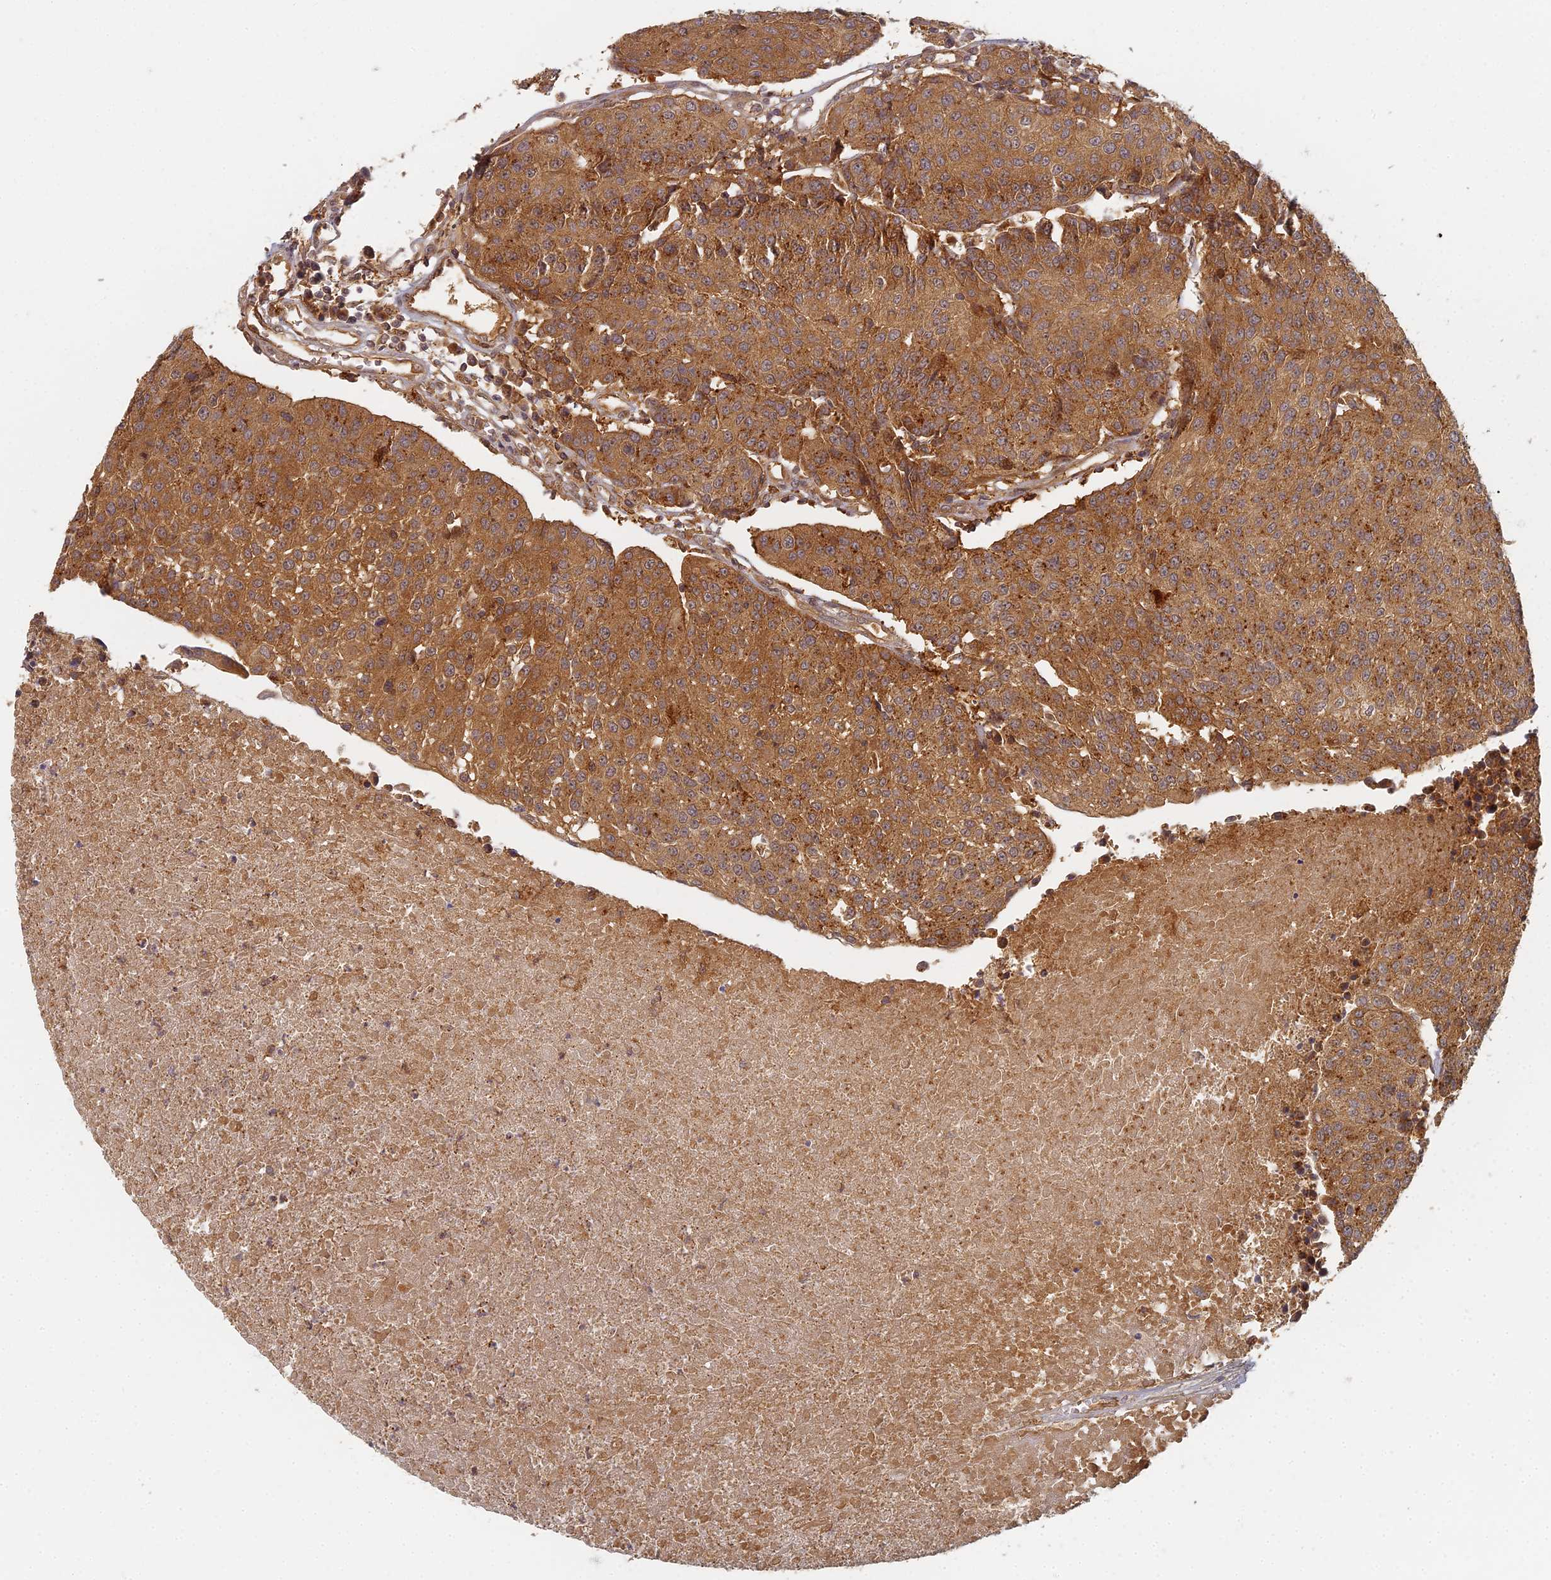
{"staining": {"intensity": "strong", "quantity": ">75%", "location": "cytoplasmic/membranous"}, "tissue": "urothelial cancer", "cell_type": "Tumor cells", "image_type": "cancer", "snomed": [{"axis": "morphology", "description": "Urothelial carcinoma, High grade"}, {"axis": "topography", "description": "Urinary bladder"}], "caption": "The immunohistochemical stain shows strong cytoplasmic/membranous expression in tumor cells of high-grade urothelial carcinoma tissue.", "gene": "INO80D", "patient": {"sex": "female", "age": 85}}